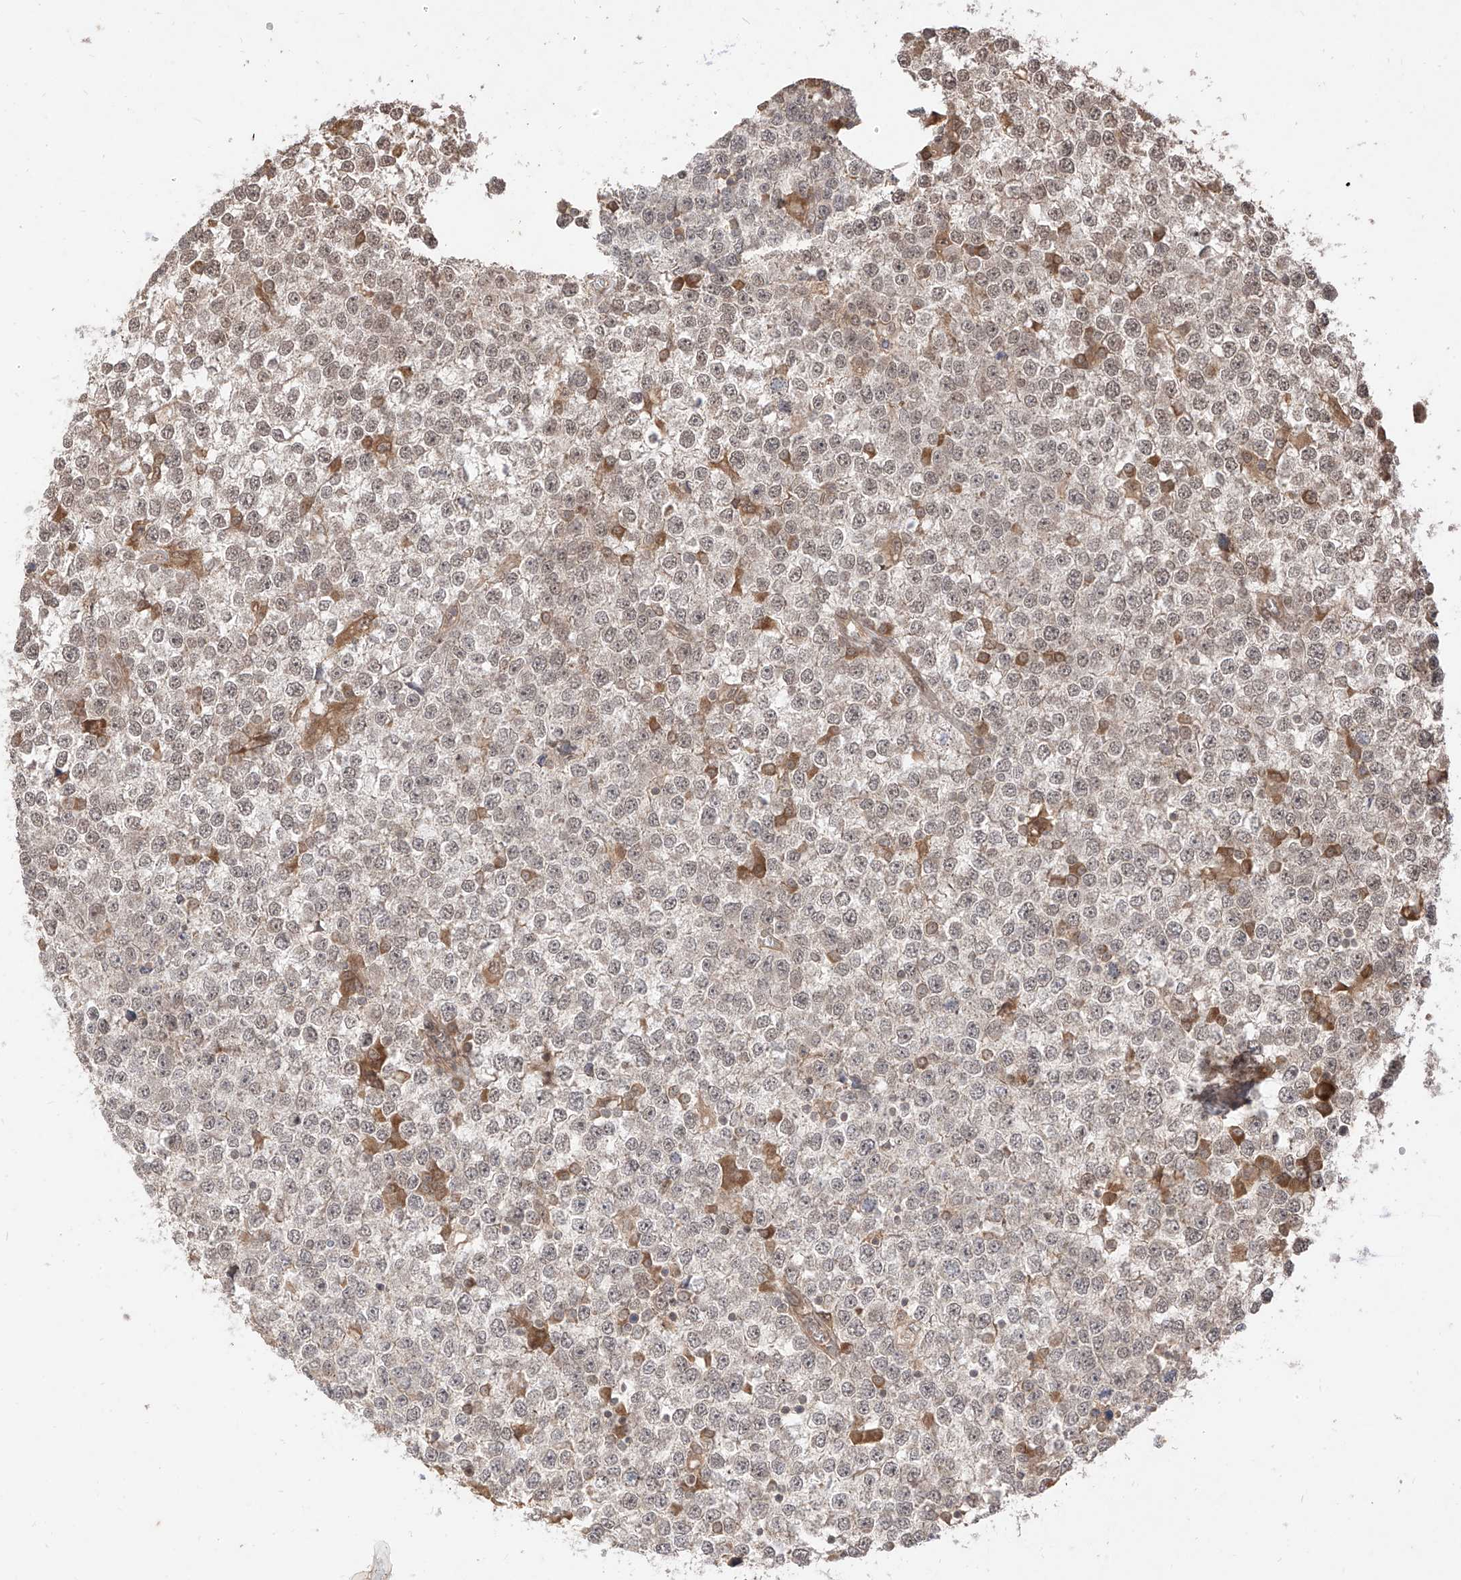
{"staining": {"intensity": "weak", "quantity": "<25%", "location": "nuclear"}, "tissue": "testis cancer", "cell_type": "Tumor cells", "image_type": "cancer", "snomed": [{"axis": "morphology", "description": "Seminoma, NOS"}, {"axis": "topography", "description": "Testis"}], "caption": "IHC photomicrograph of neoplastic tissue: testis seminoma stained with DAB shows no significant protein expression in tumor cells.", "gene": "LCOR", "patient": {"sex": "male", "age": 65}}